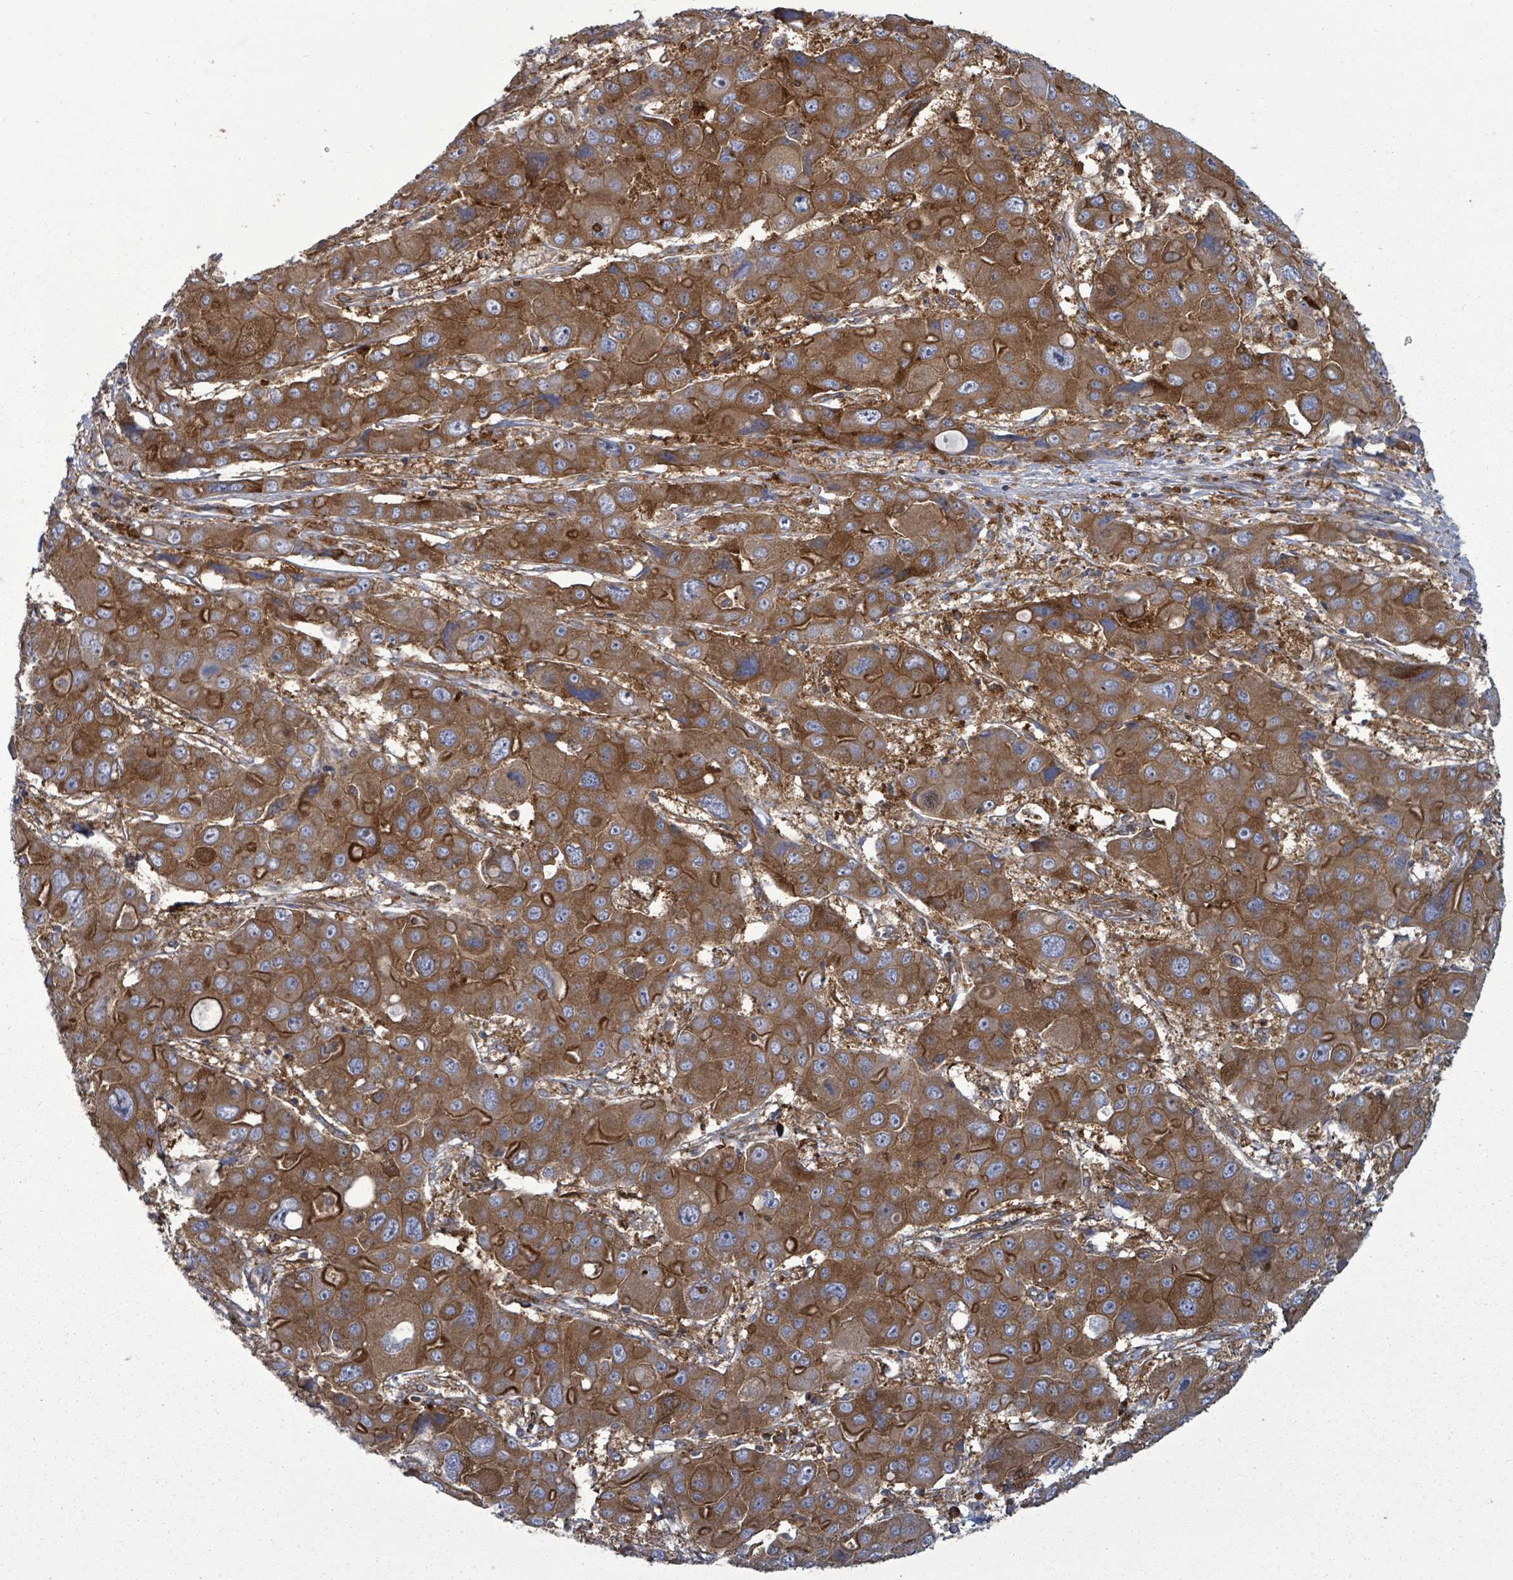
{"staining": {"intensity": "moderate", "quantity": ">75%", "location": "cytoplasmic/membranous"}, "tissue": "liver cancer", "cell_type": "Tumor cells", "image_type": "cancer", "snomed": [{"axis": "morphology", "description": "Cholangiocarcinoma"}, {"axis": "topography", "description": "Liver"}], "caption": "Immunohistochemical staining of human cholangiocarcinoma (liver) shows medium levels of moderate cytoplasmic/membranous staining in approximately >75% of tumor cells. The protein is shown in brown color, while the nuclei are stained blue.", "gene": "EIF3C", "patient": {"sex": "male", "age": 67}}